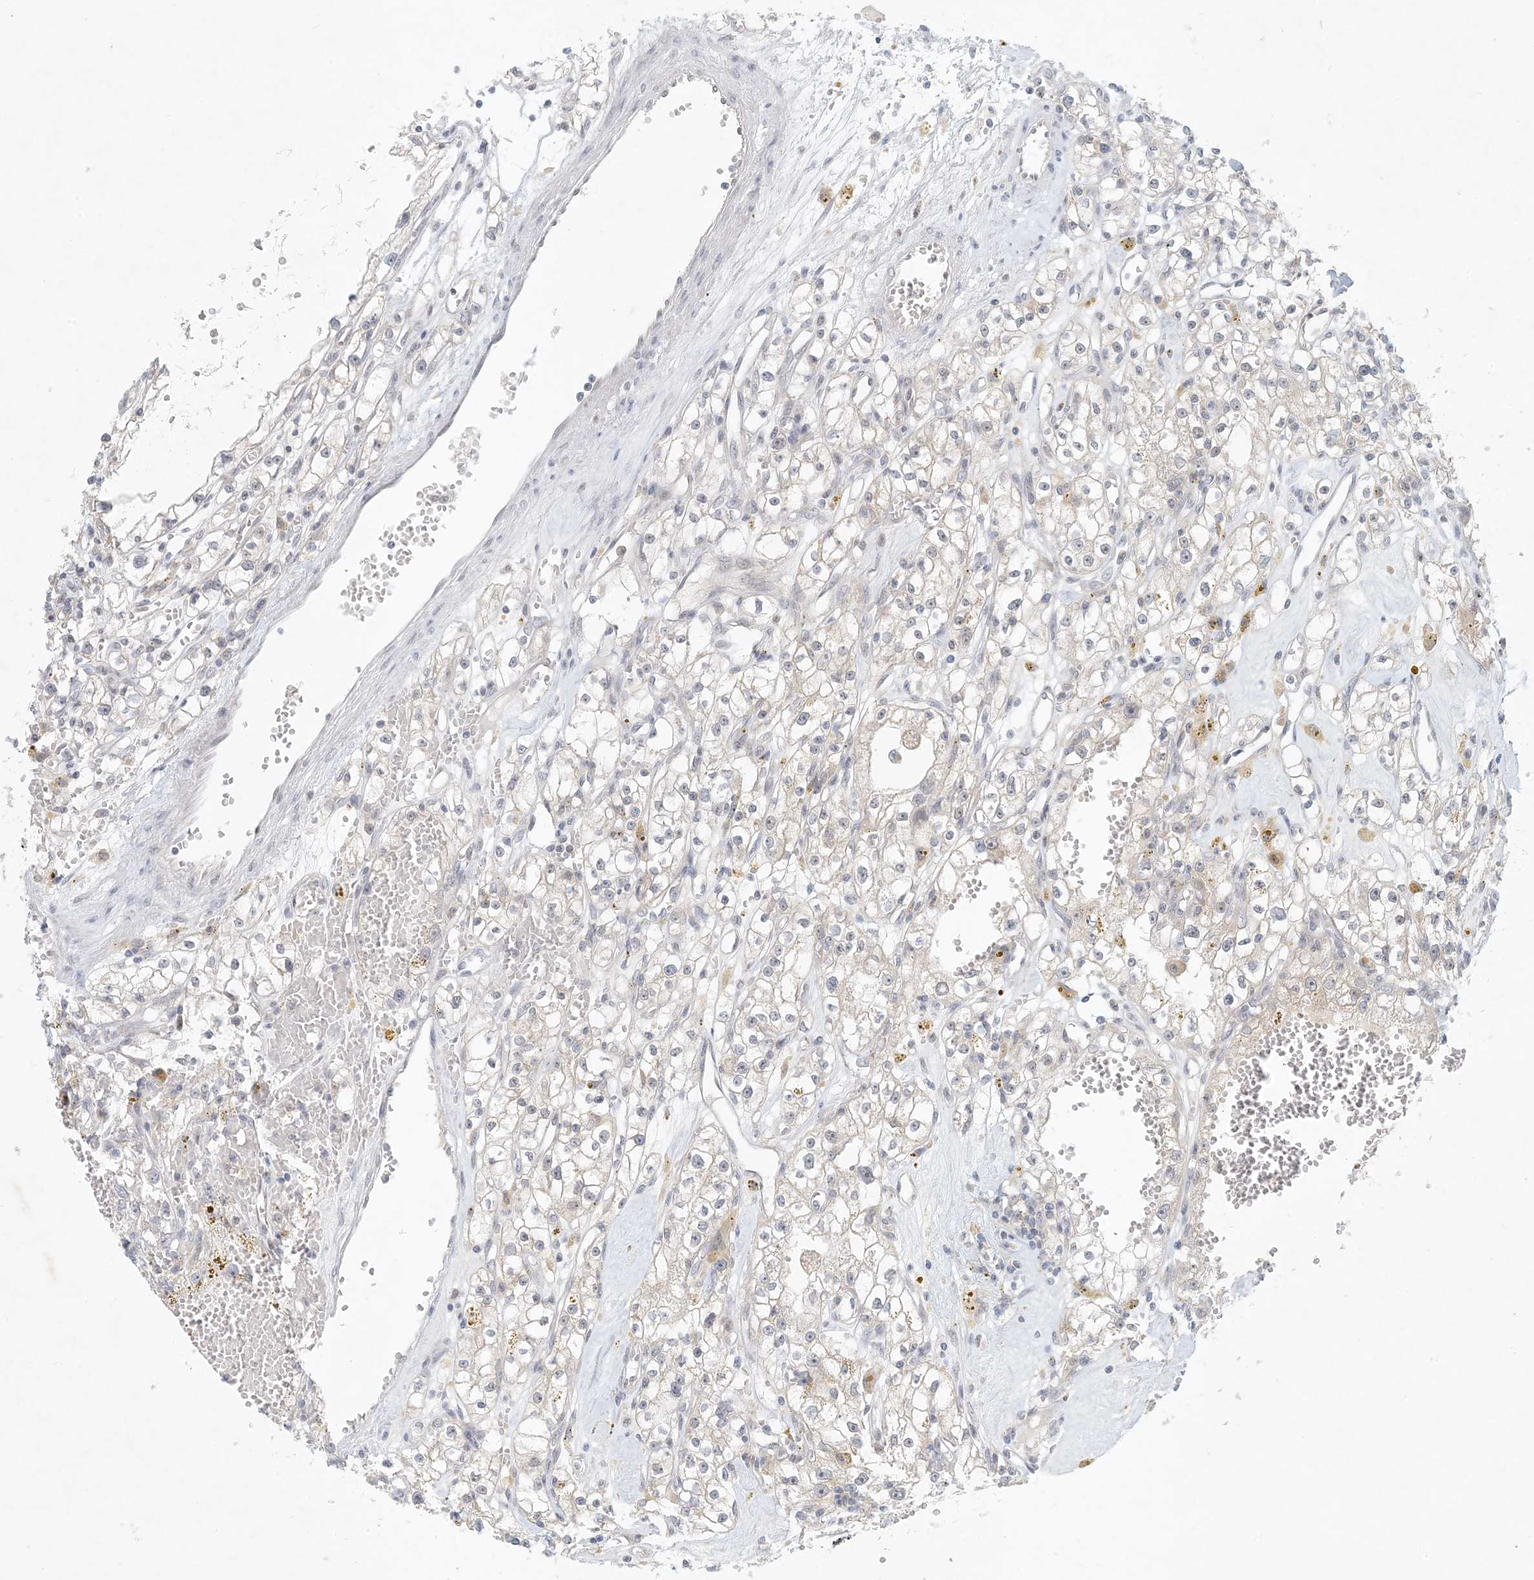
{"staining": {"intensity": "negative", "quantity": "none", "location": "none"}, "tissue": "renal cancer", "cell_type": "Tumor cells", "image_type": "cancer", "snomed": [{"axis": "morphology", "description": "Adenocarcinoma, NOS"}, {"axis": "topography", "description": "Kidney"}], "caption": "IHC of renal adenocarcinoma demonstrates no expression in tumor cells.", "gene": "OBI1", "patient": {"sex": "male", "age": 56}}